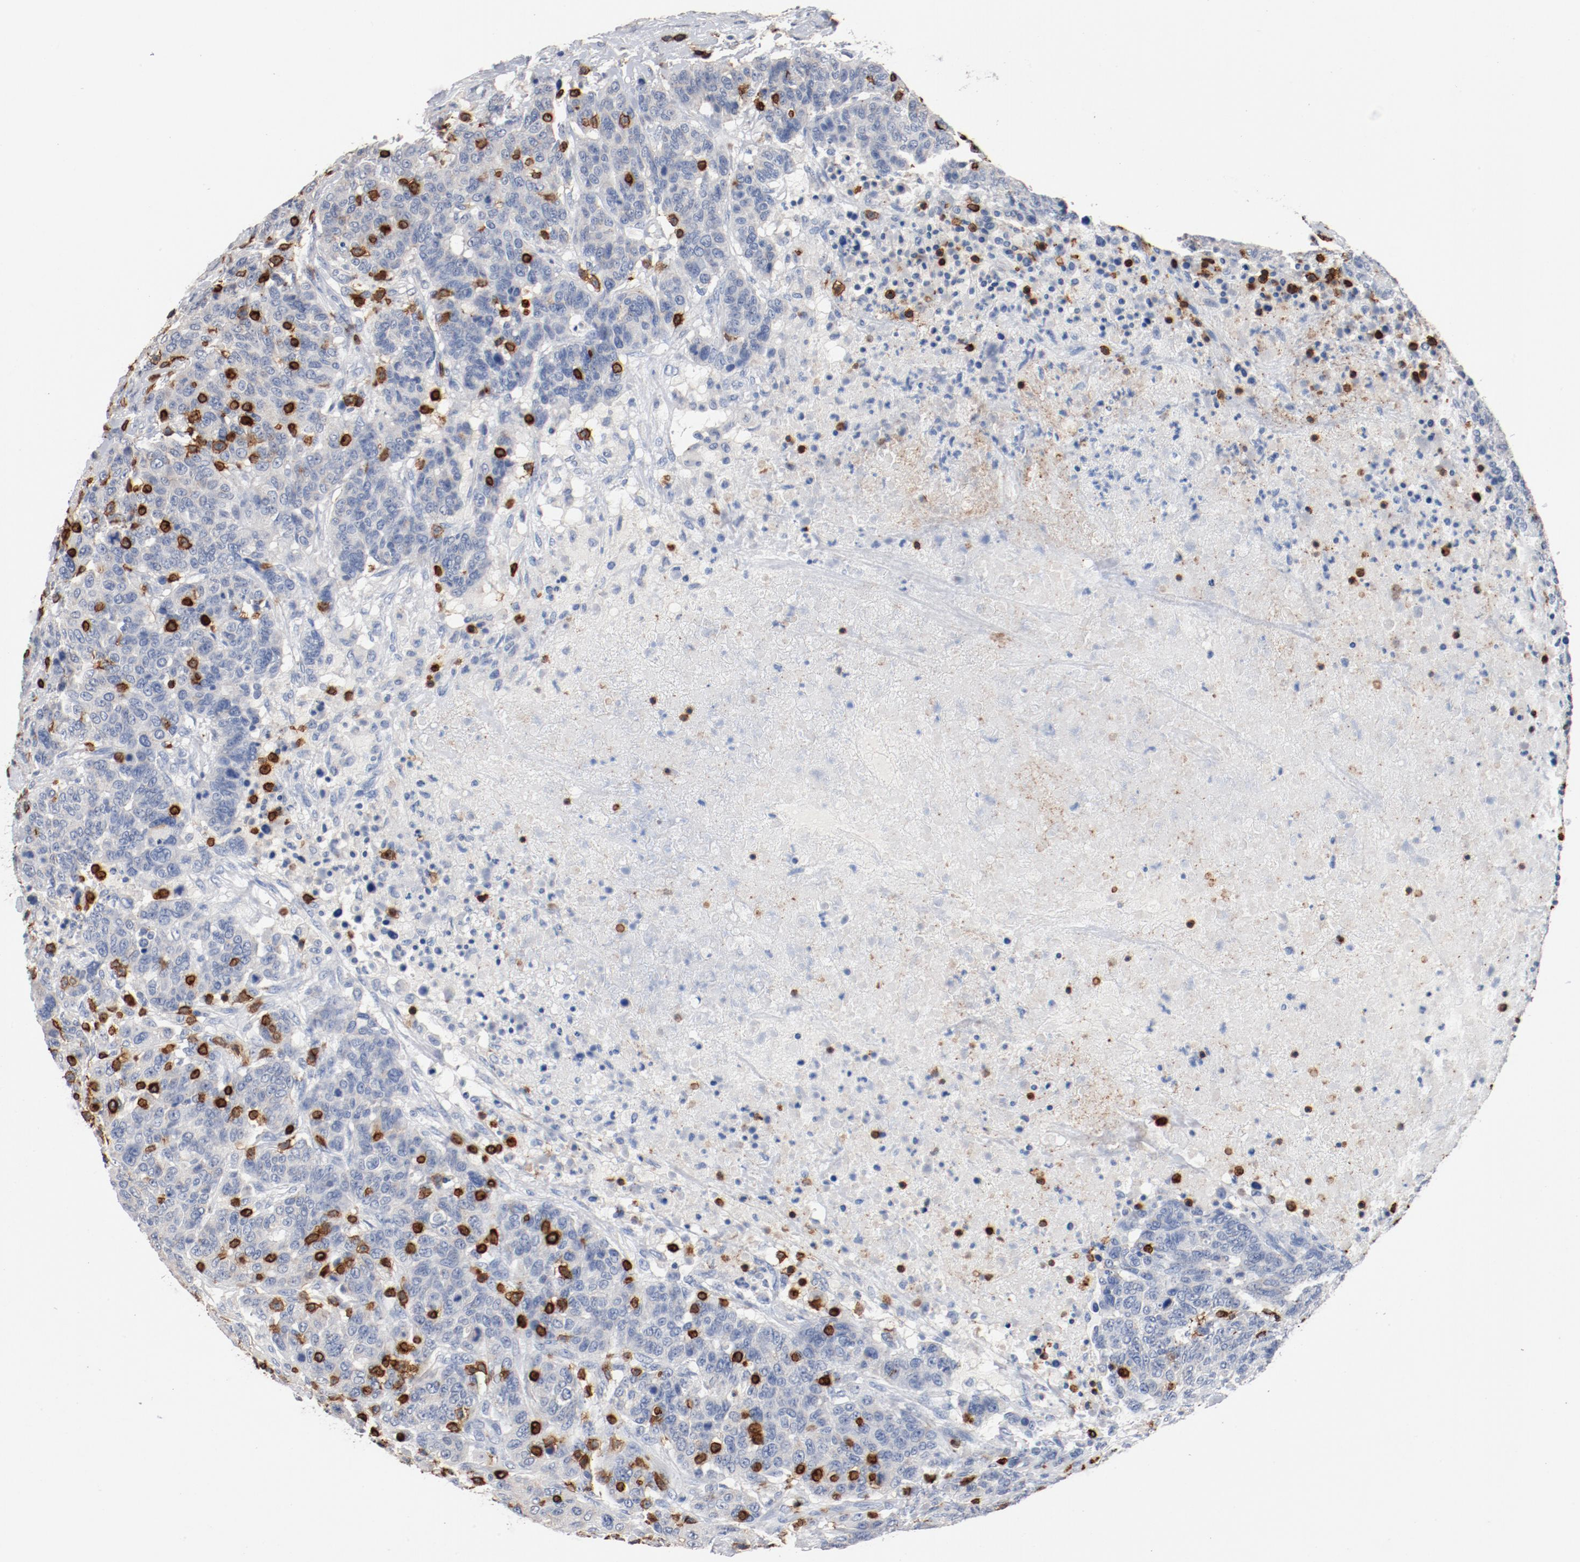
{"staining": {"intensity": "negative", "quantity": "none", "location": "none"}, "tissue": "breast cancer", "cell_type": "Tumor cells", "image_type": "cancer", "snomed": [{"axis": "morphology", "description": "Duct carcinoma"}, {"axis": "topography", "description": "Breast"}], "caption": "Immunohistochemistry photomicrograph of invasive ductal carcinoma (breast) stained for a protein (brown), which reveals no positivity in tumor cells. (Brightfield microscopy of DAB (3,3'-diaminobenzidine) immunohistochemistry (IHC) at high magnification).", "gene": "CD247", "patient": {"sex": "female", "age": 37}}